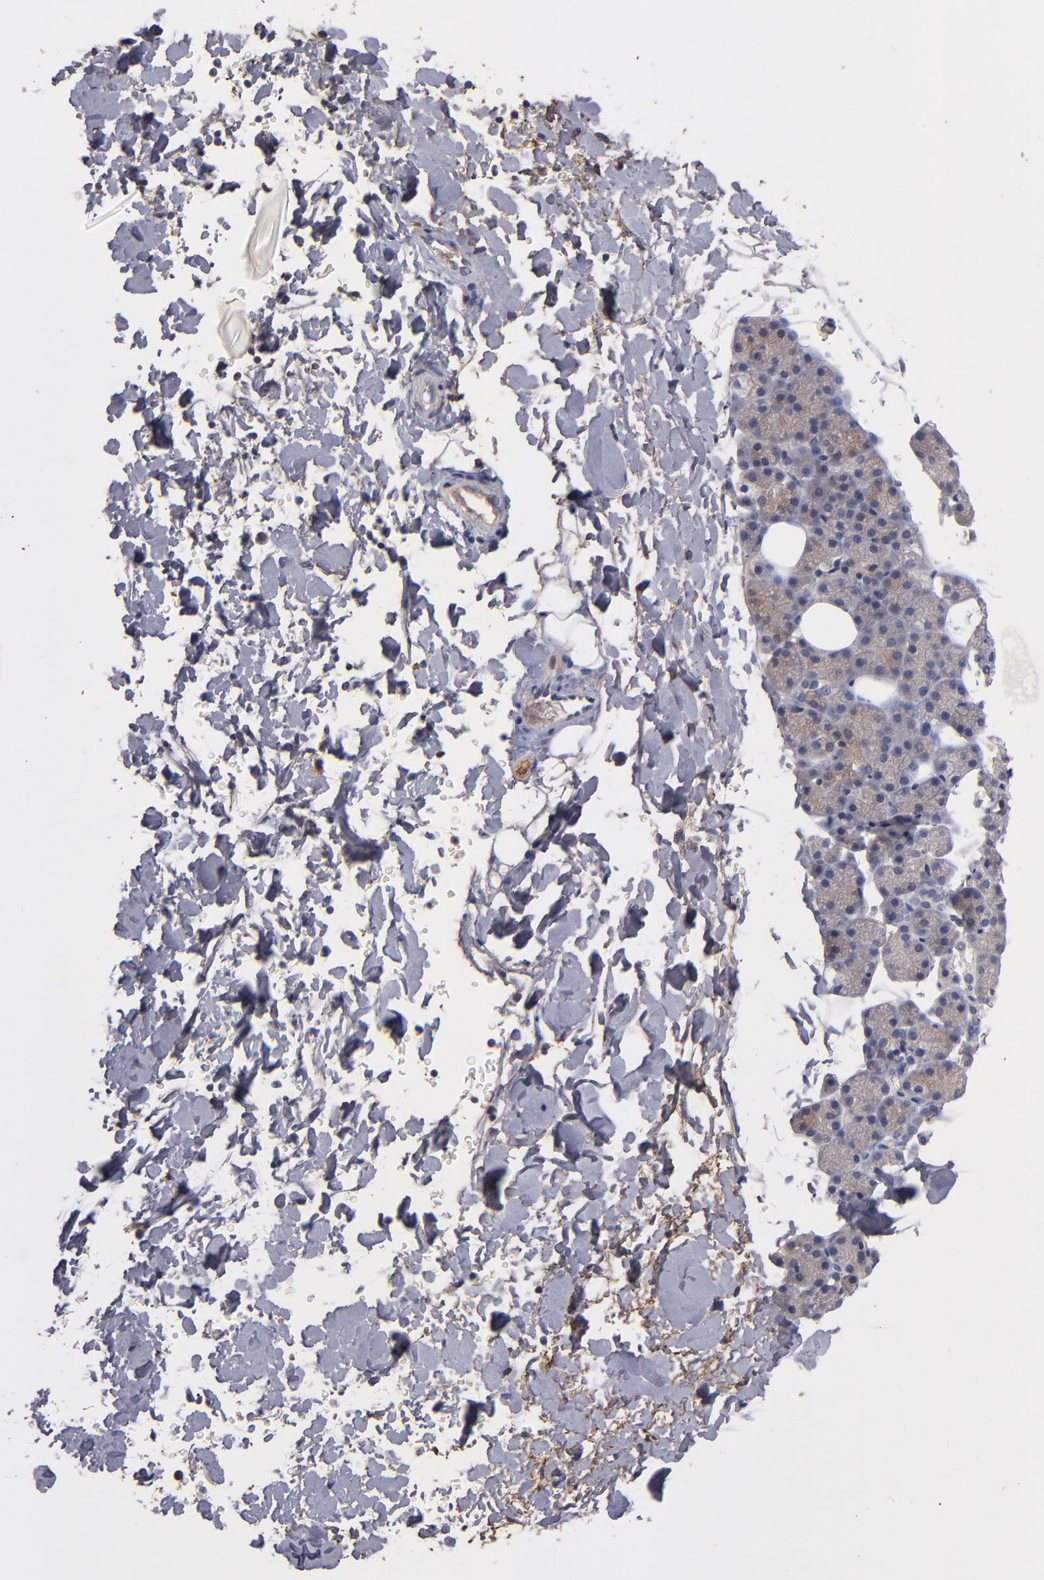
{"staining": {"intensity": "weak", "quantity": ">75%", "location": "cytoplasmic/membranous"}, "tissue": "salivary gland", "cell_type": "Glandular cells", "image_type": "normal", "snomed": [{"axis": "morphology", "description": "Normal tissue, NOS"}, {"axis": "topography", "description": "Lymph node"}, {"axis": "topography", "description": "Salivary gland"}], "caption": "This is a histology image of IHC staining of normal salivary gland, which shows weak positivity in the cytoplasmic/membranous of glandular cells.", "gene": "DACT1", "patient": {"sex": "male", "age": 8}}